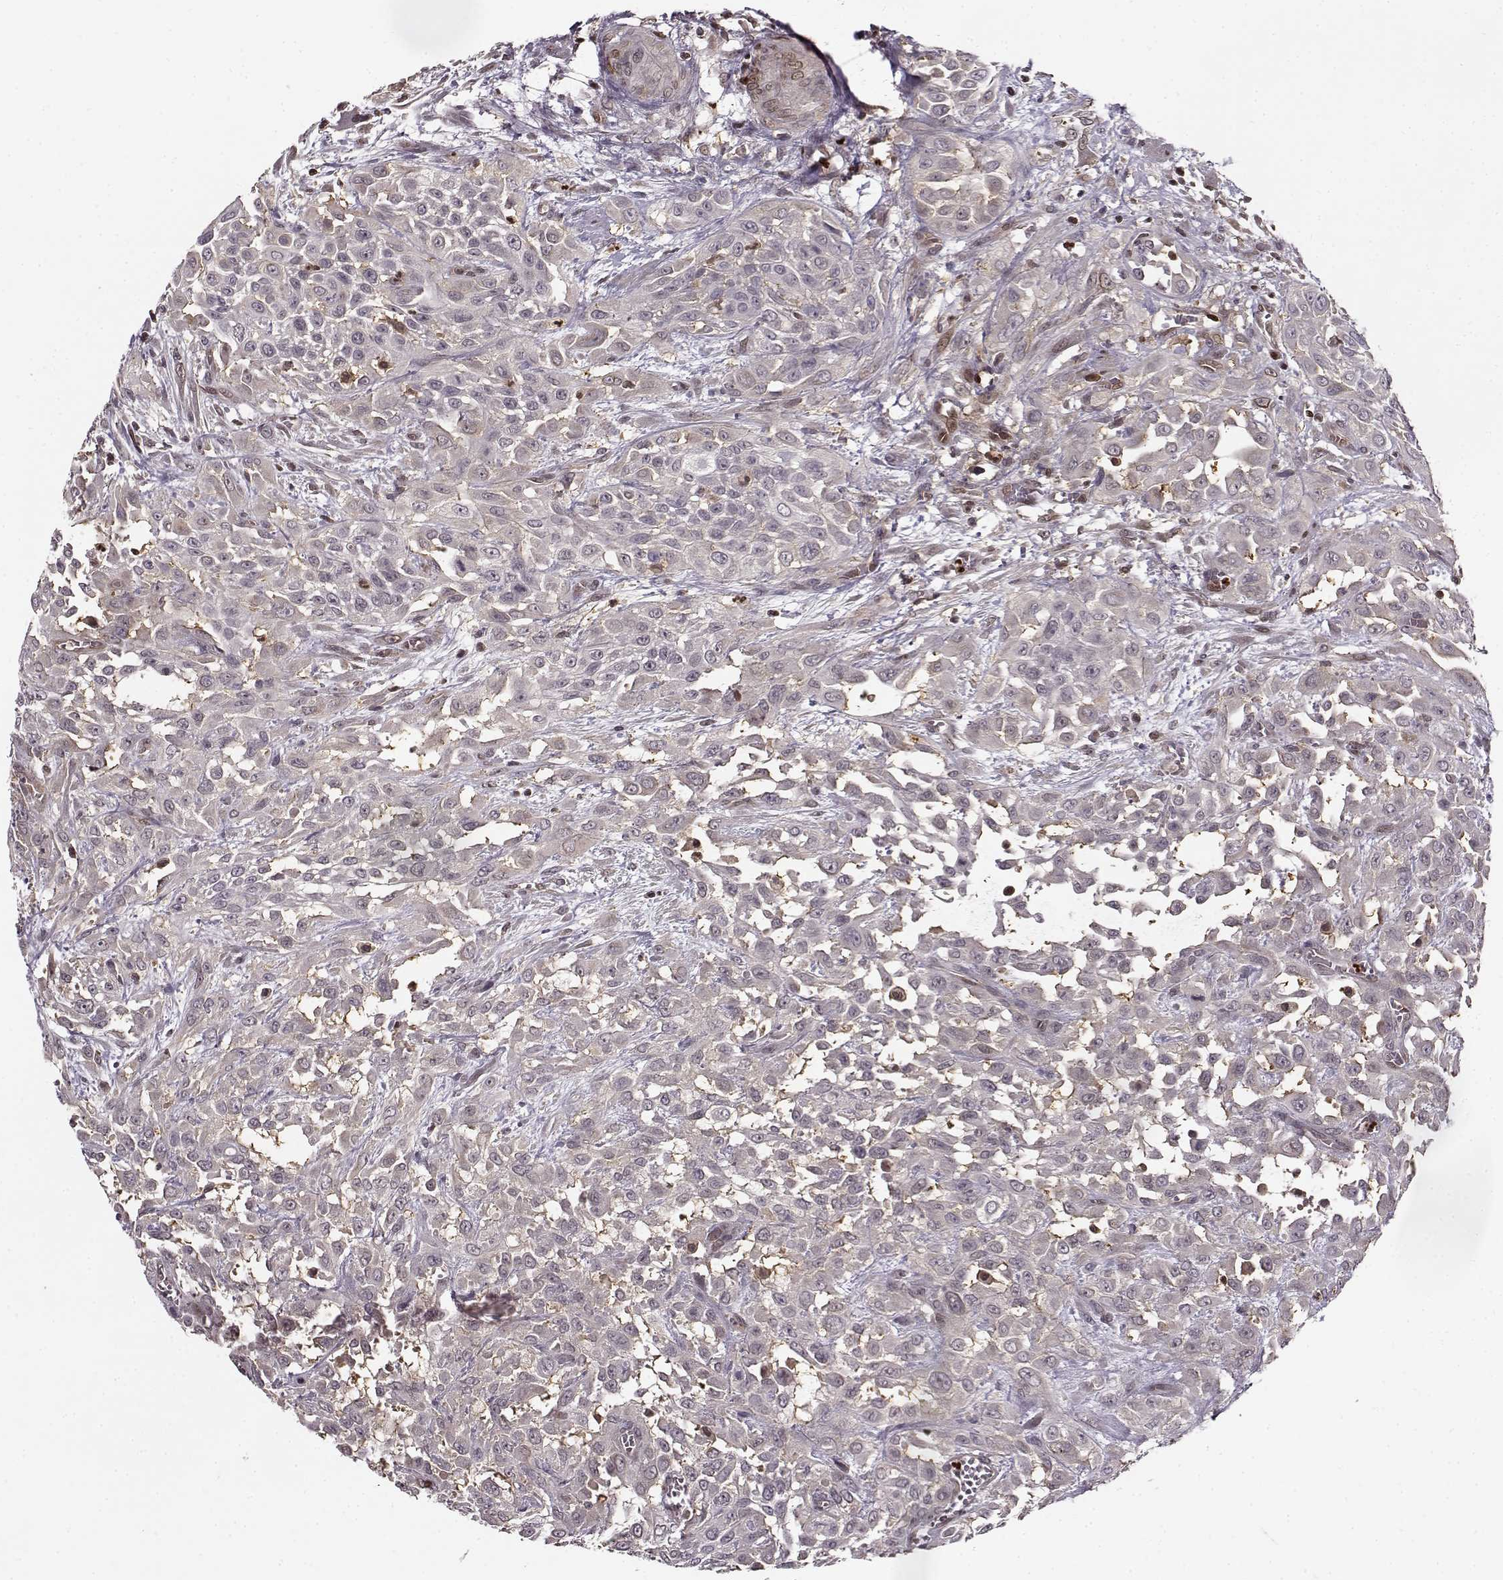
{"staining": {"intensity": "negative", "quantity": "none", "location": "none"}, "tissue": "urothelial cancer", "cell_type": "Tumor cells", "image_type": "cancer", "snomed": [{"axis": "morphology", "description": "Urothelial carcinoma, High grade"}, {"axis": "topography", "description": "Urinary bladder"}], "caption": "IHC of human urothelial carcinoma (high-grade) demonstrates no positivity in tumor cells.", "gene": "MFSD1", "patient": {"sex": "male", "age": 57}}